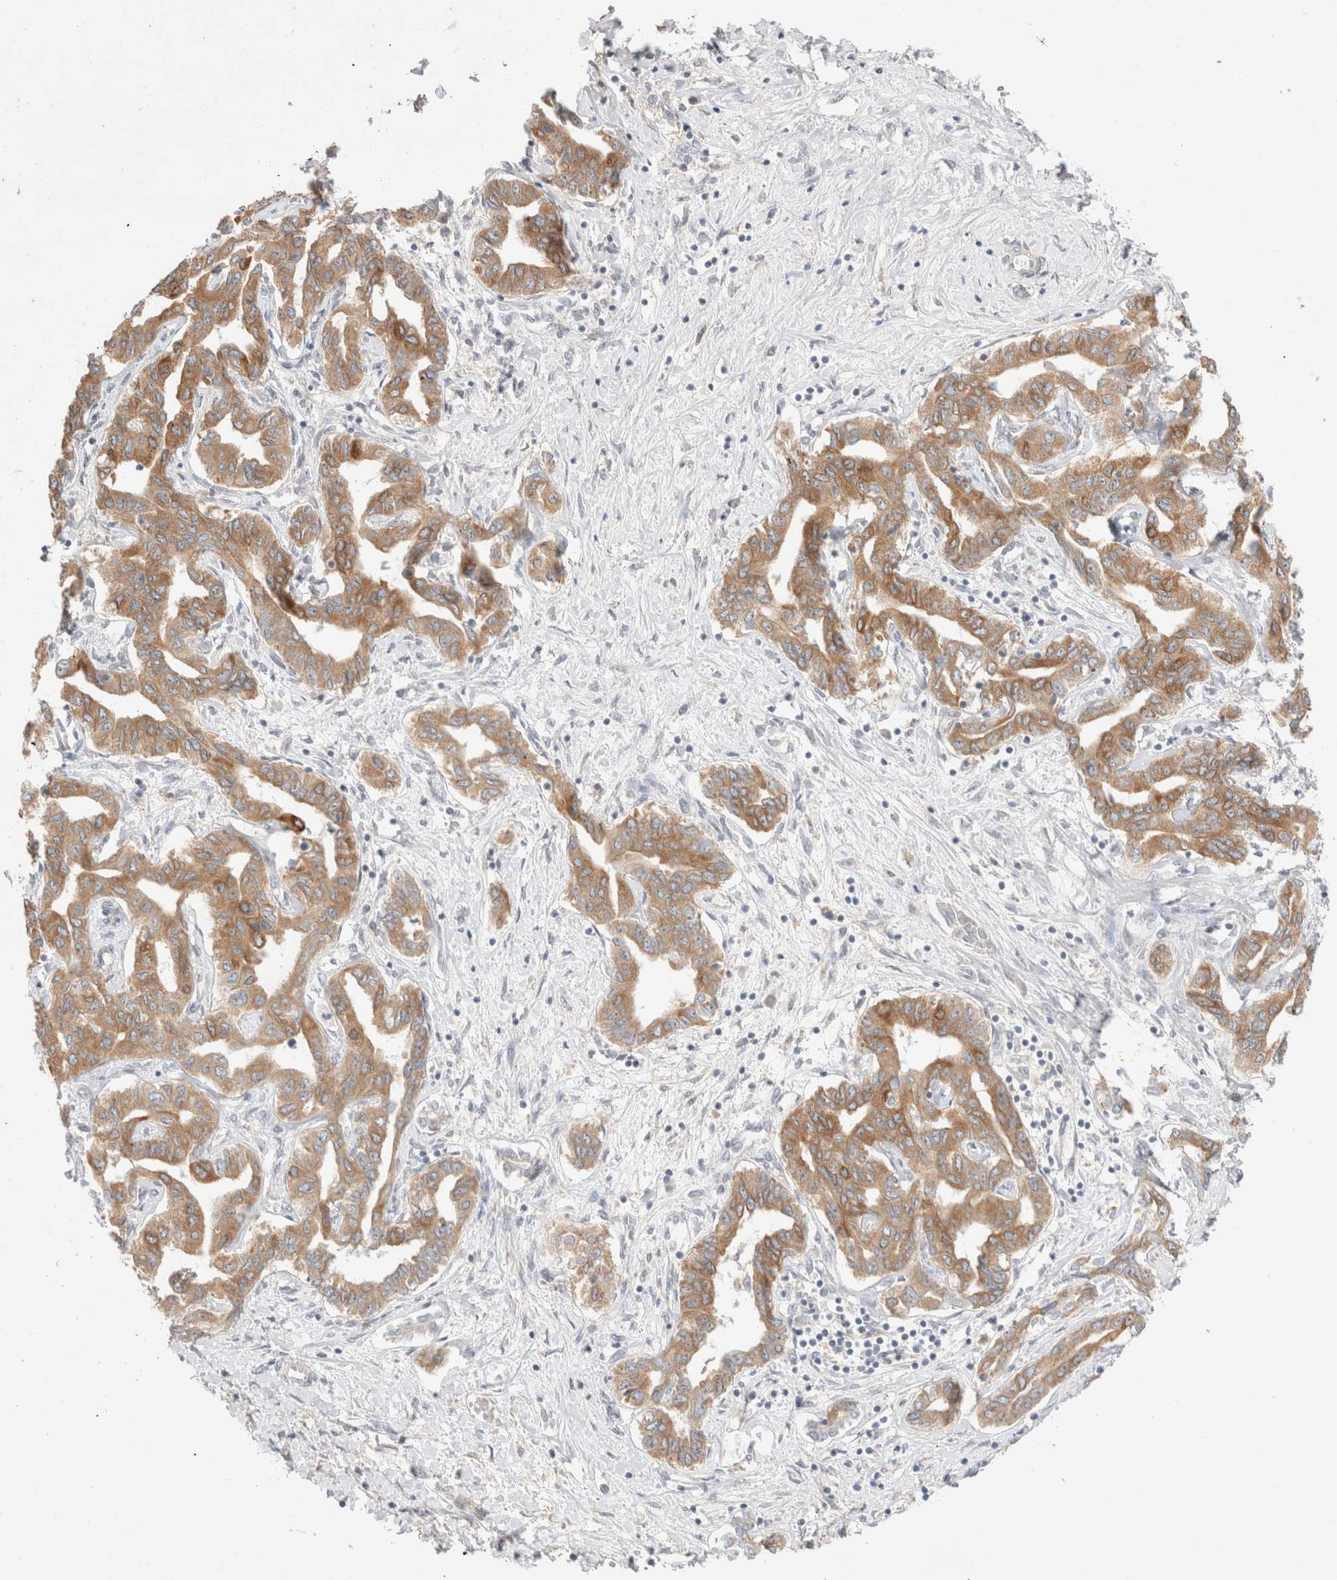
{"staining": {"intensity": "moderate", "quantity": ">75%", "location": "cytoplasmic/membranous"}, "tissue": "liver cancer", "cell_type": "Tumor cells", "image_type": "cancer", "snomed": [{"axis": "morphology", "description": "Cholangiocarcinoma"}, {"axis": "topography", "description": "Liver"}], "caption": "The micrograph demonstrates immunohistochemical staining of liver cancer. There is moderate cytoplasmic/membranous positivity is appreciated in approximately >75% of tumor cells. The protein is stained brown, and the nuclei are stained in blue (DAB IHC with brightfield microscopy, high magnification).", "gene": "TRIM41", "patient": {"sex": "male", "age": 59}}